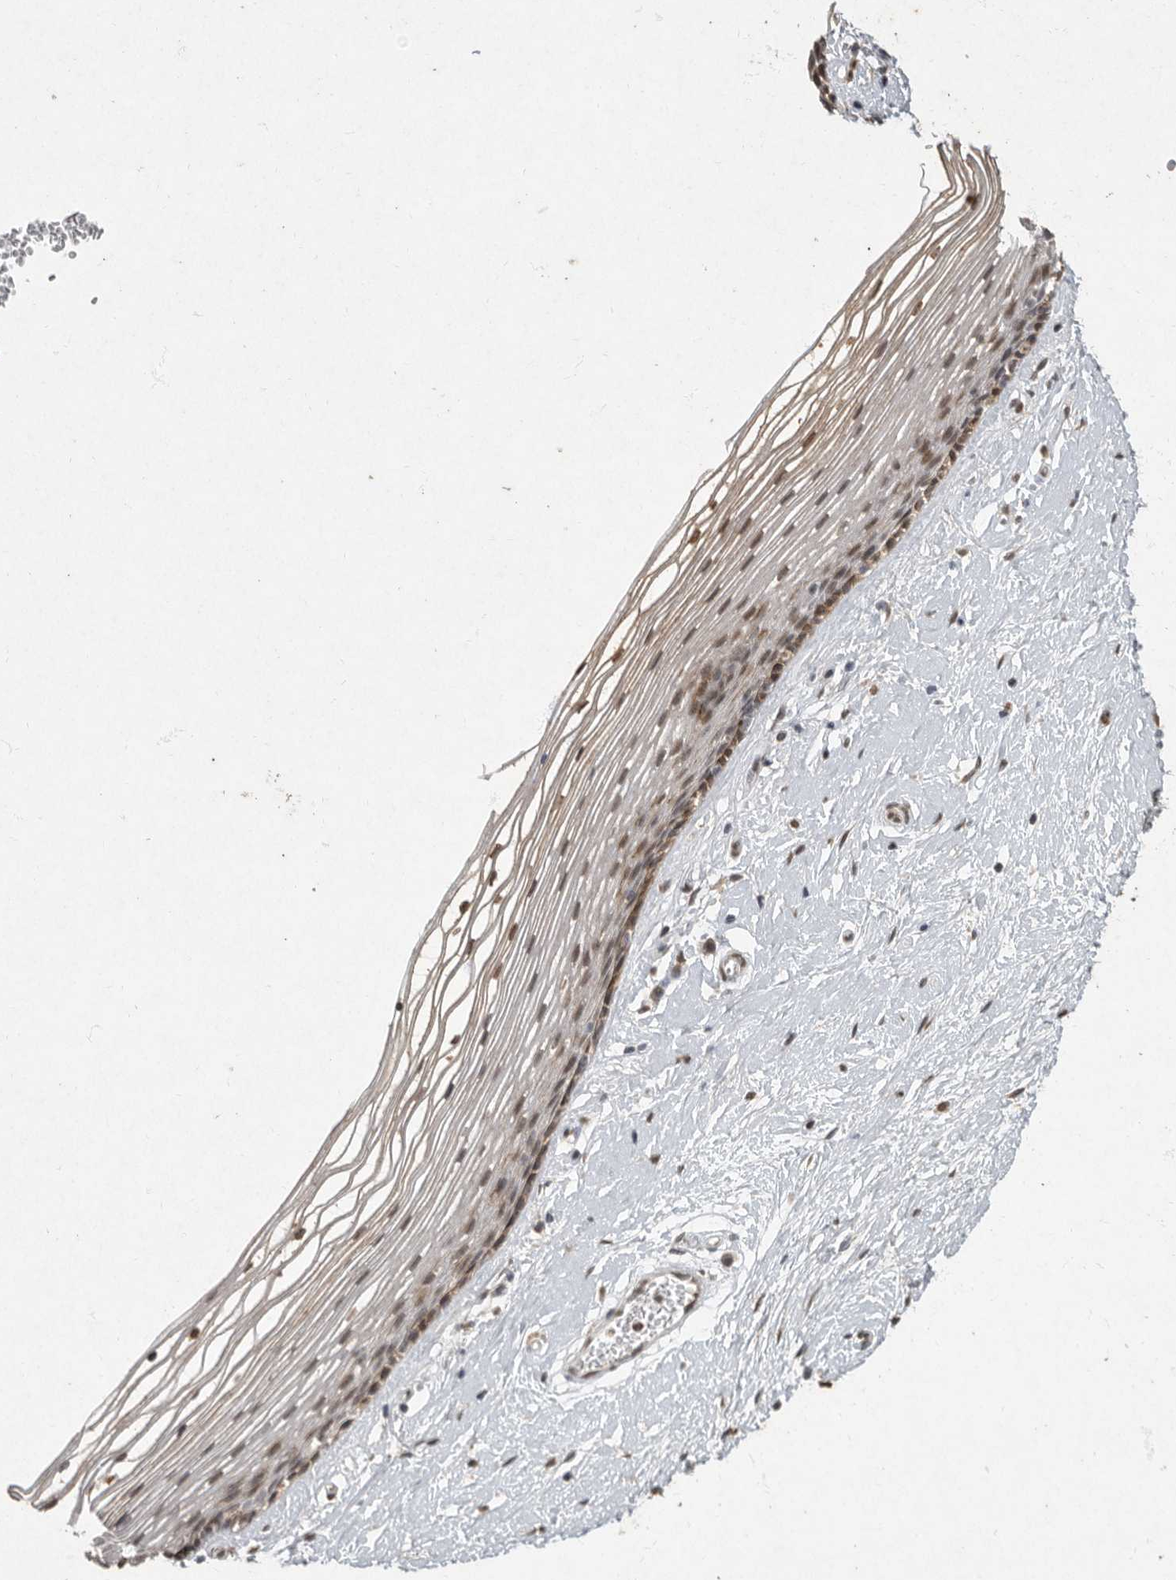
{"staining": {"intensity": "moderate", "quantity": "25%-75%", "location": "cytoplasmic/membranous,nuclear"}, "tissue": "vagina", "cell_type": "Squamous epithelial cells", "image_type": "normal", "snomed": [{"axis": "morphology", "description": "Normal tissue, NOS"}, {"axis": "topography", "description": "Vagina"}], "caption": "Protein expression analysis of normal vagina displays moderate cytoplasmic/membranous,nuclear staining in approximately 25%-75% of squamous epithelial cells.", "gene": "NBL1", "patient": {"sex": "female", "age": 46}}